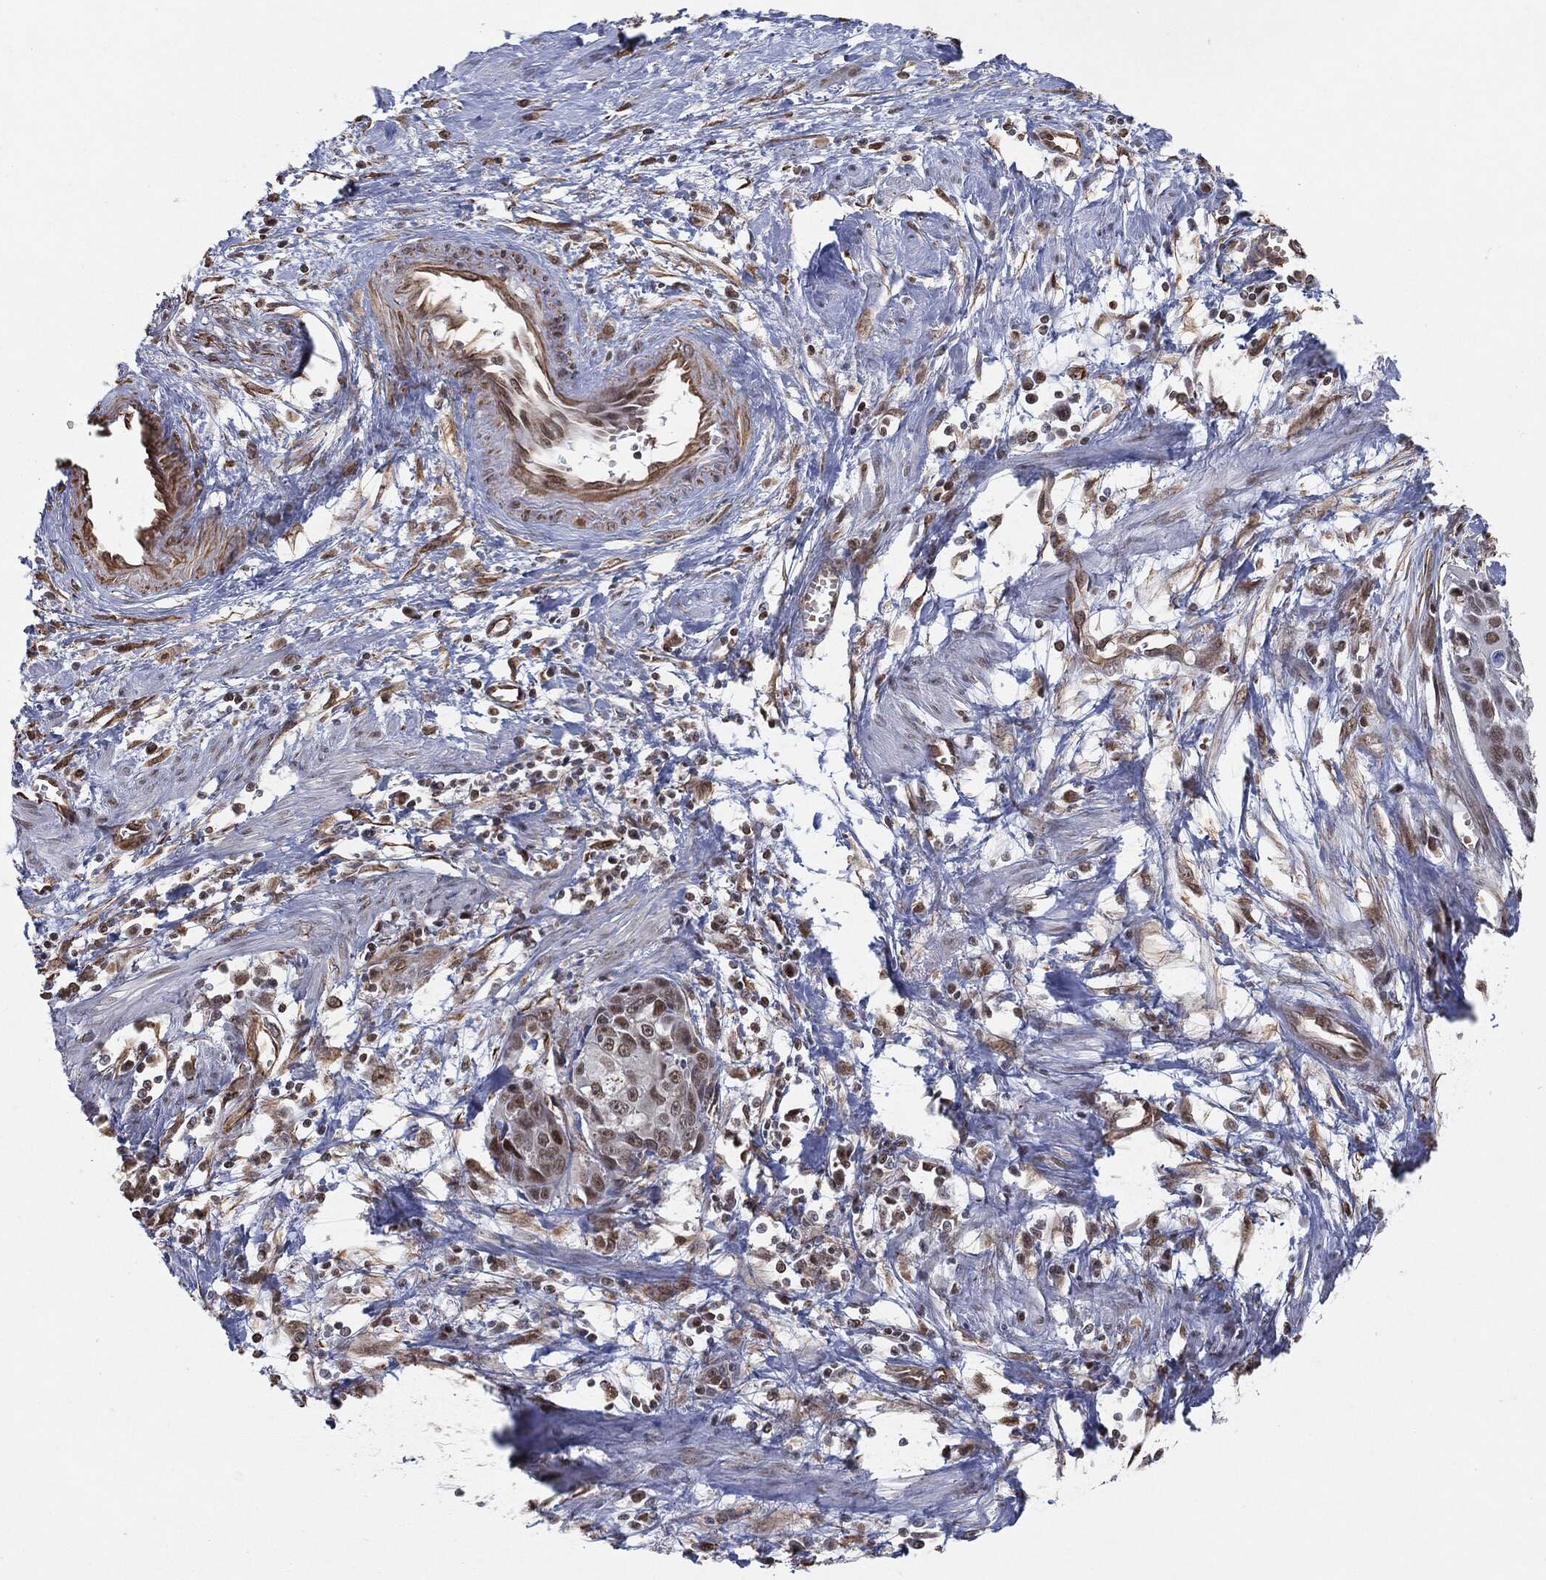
{"staining": {"intensity": "moderate", "quantity": "25%-75%", "location": "nuclear"}, "tissue": "cervical cancer", "cell_type": "Tumor cells", "image_type": "cancer", "snomed": [{"axis": "morphology", "description": "Squamous cell carcinoma, NOS"}, {"axis": "topography", "description": "Cervix"}], "caption": "A photomicrograph of human squamous cell carcinoma (cervical) stained for a protein exhibits moderate nuclear brown staining in tumor cells. (IHC, brightfield microscopy, high magnification).", "gene": "TP53RK", "patient": {"sex": "female", "age": 58}}